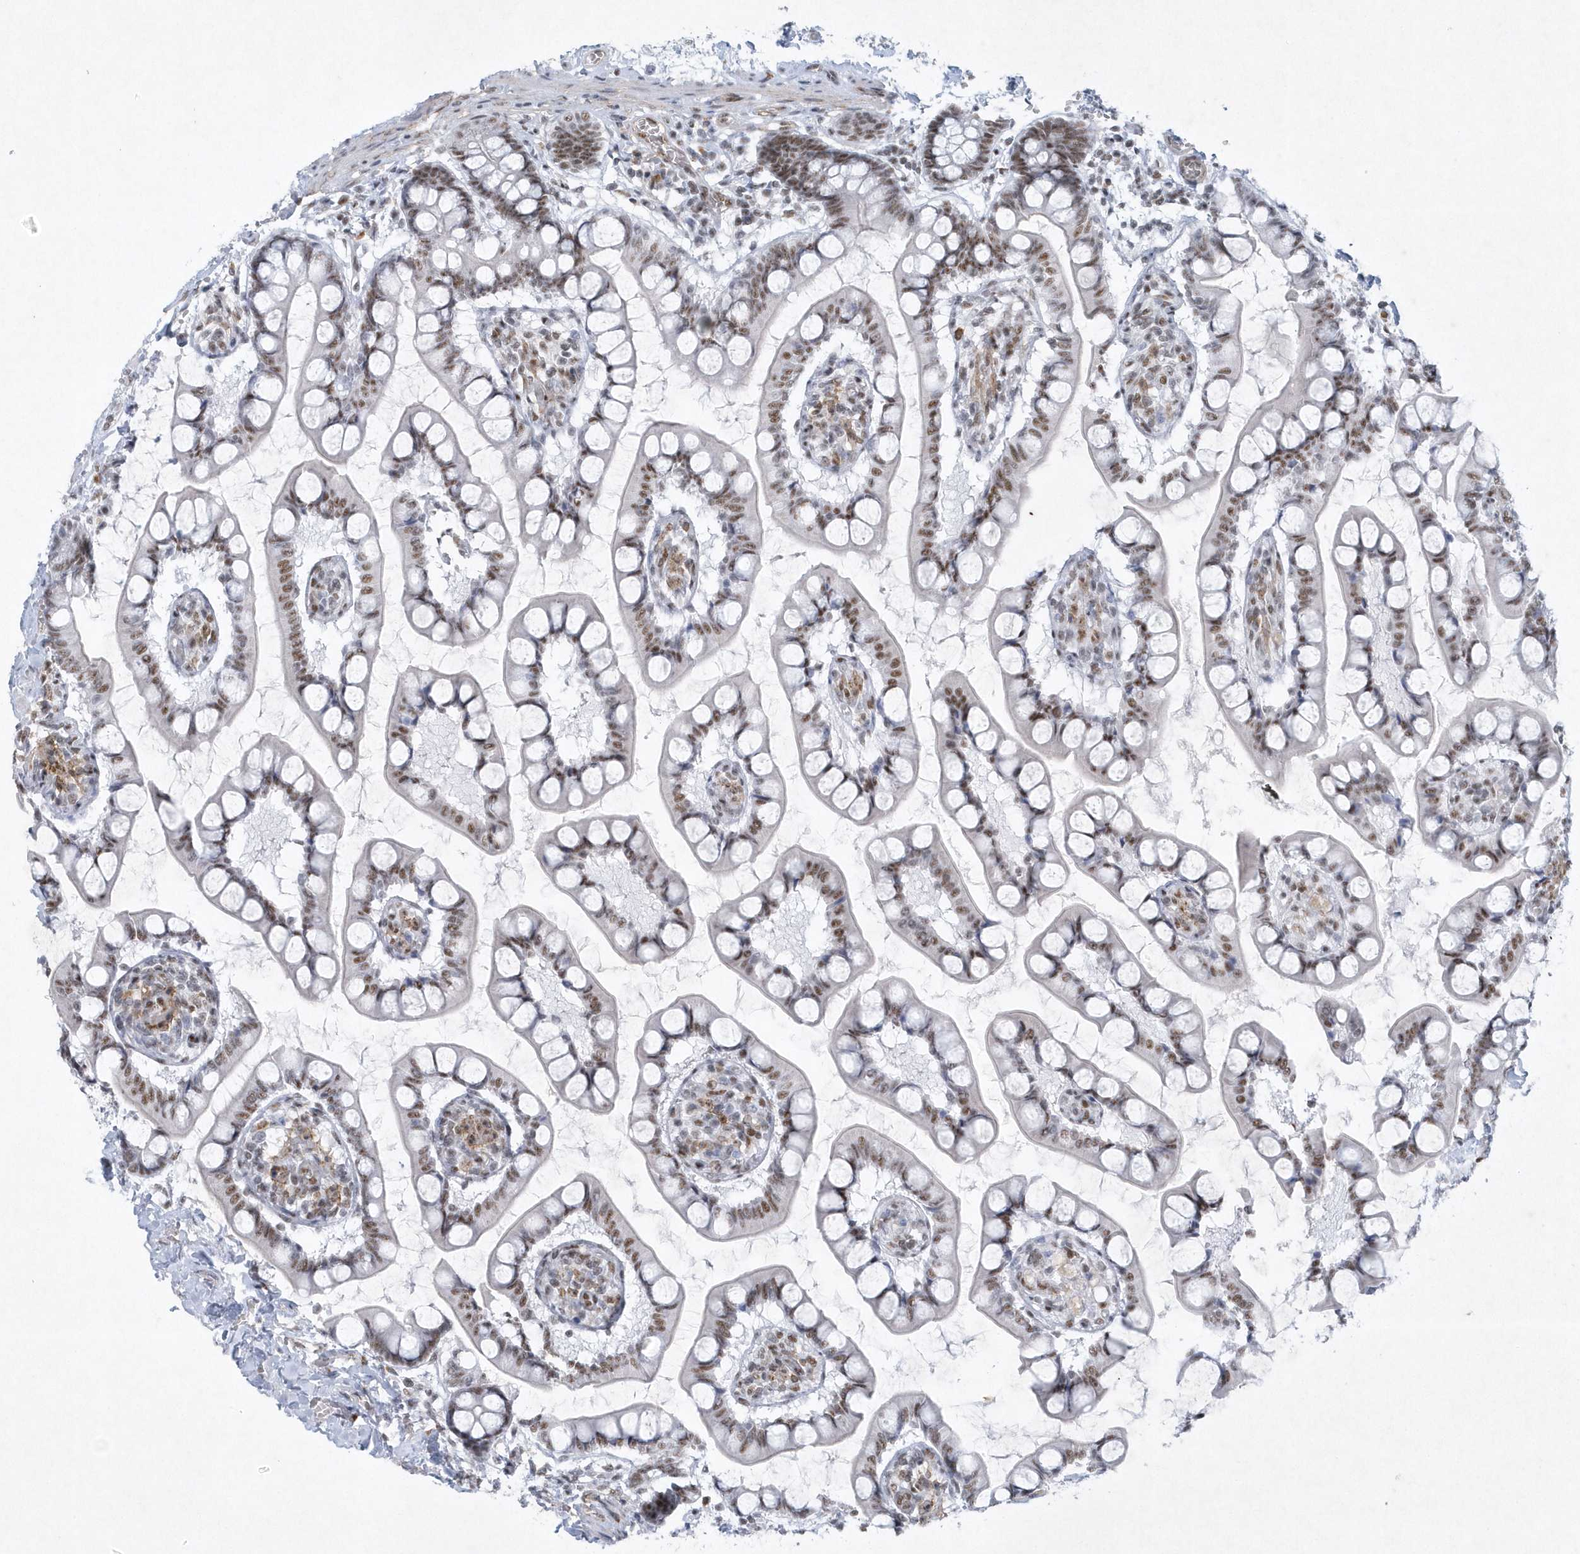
{"staining": {"intensity": "moderate", "quantity": ">75%", "location": "nuclear"}, "tissue": "small intestine", "cell_type": "Glandular cells", "image_type": "normal", "snomed": [{"axis": "morphology", "description": "Normal tissue, NOS"}, {"axis": "topography", "description": "Small intestine"}], "caption": "Protein expression analysis of normal small intestine exhibits moderate nuclear positivity in approximately >75% of glandular cells.", "gene": "DCLRE1A", "patient": {"sex": "male", "age": 52}}